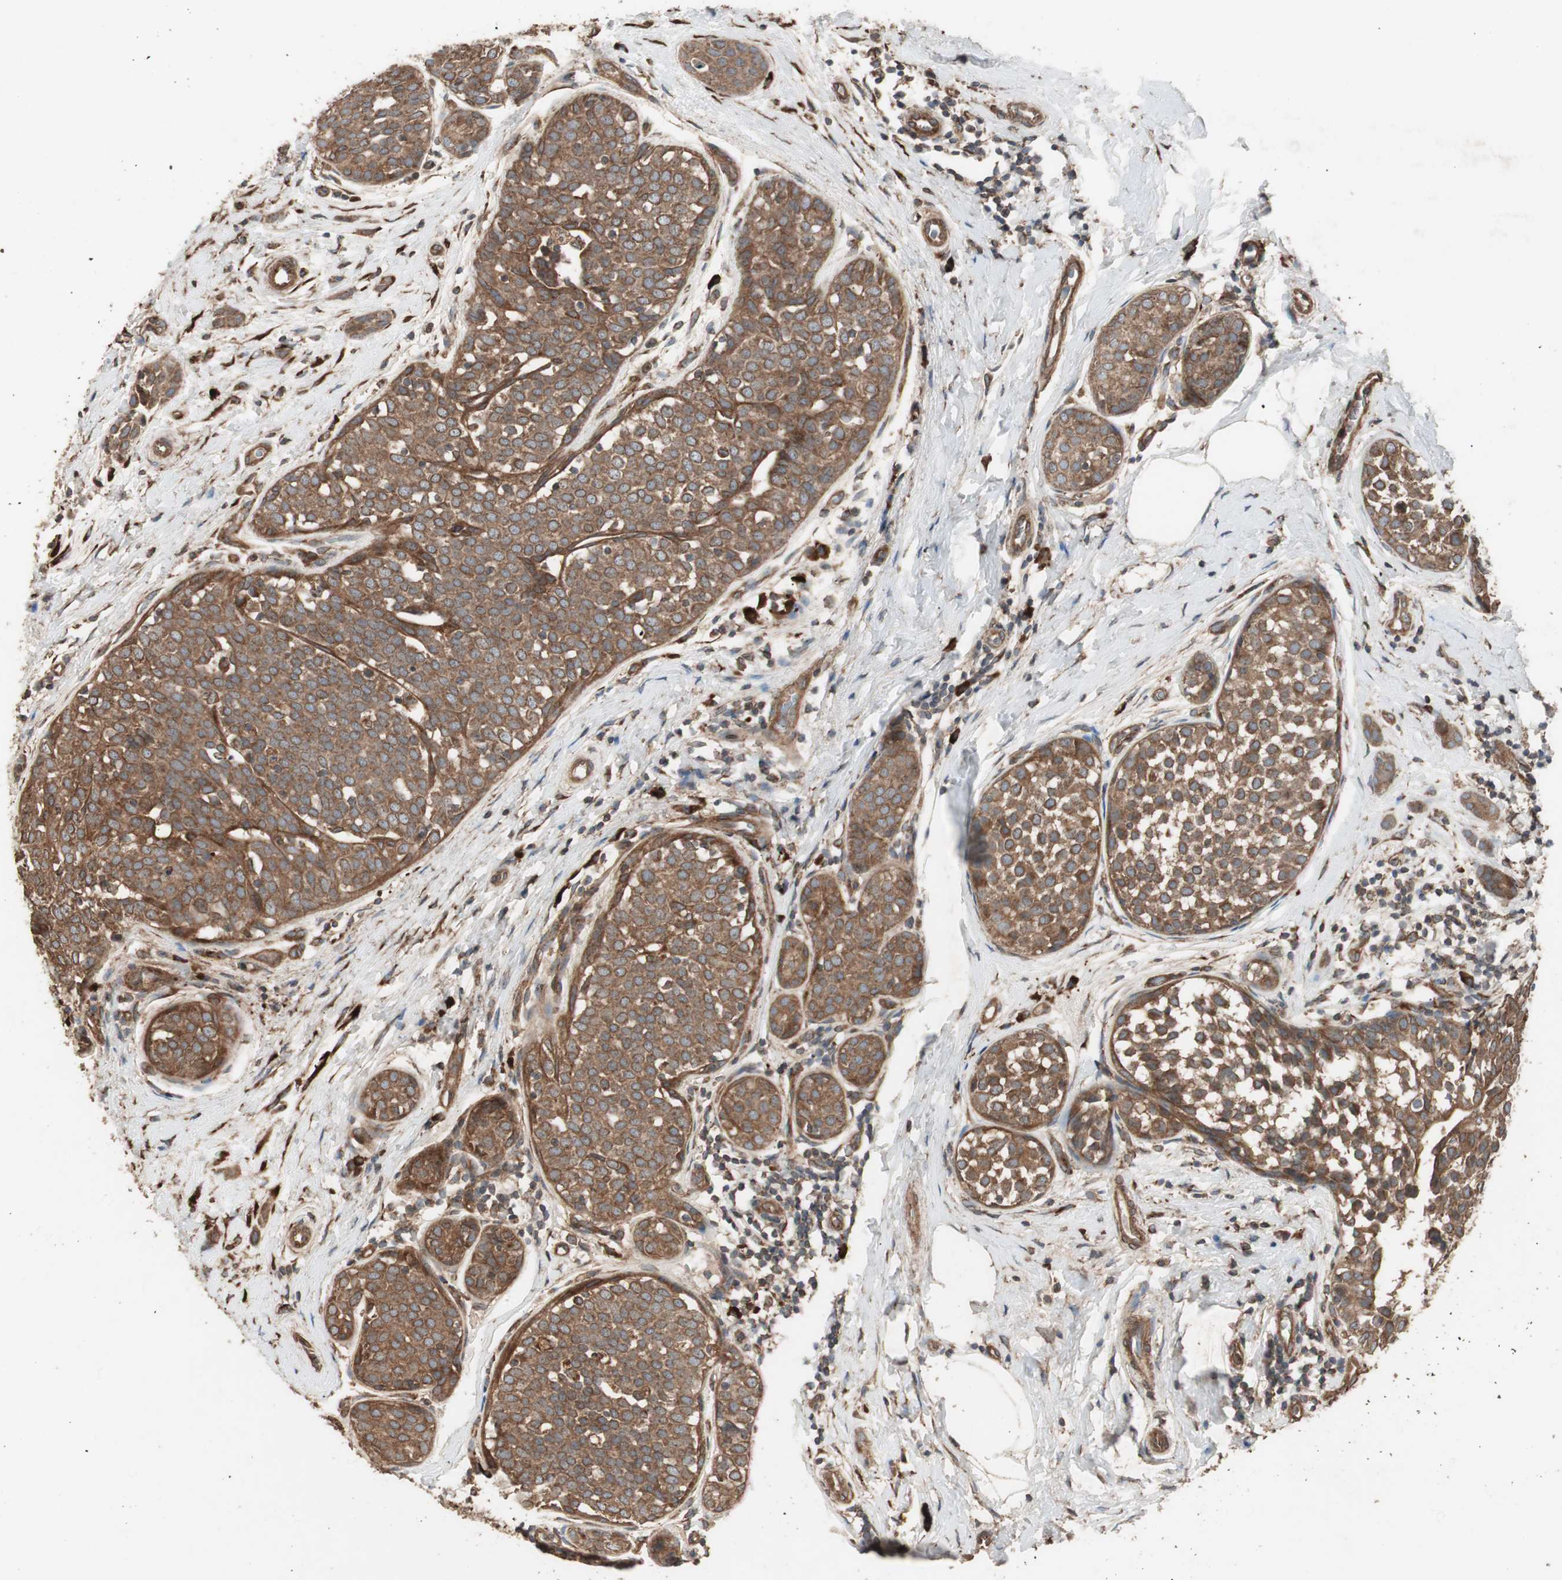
{"staining": {"intensity": "moderate", "quantity": ">75%", "location": "cytoplasmic/membranous"}, "tissue": "breast cancer", "cell_type": "Tumor cells", "image_type": "cancer", "snomed": [{"axis": "morphology", "description": "Lobular carcinoma, in situ"}, {"axis": "morphology", "description": "Lobular carcinoma"}, {"axis": "topography", "description": "Breast"}], "caption": "Immunohistochemical staining of breast cancer (lobular carcinoma in situ) displays medium levels of moderate cytoplasmic/membranous protein expression in about >75% of tumor cells.", "gene": "LZTS1", "patient": {"sex": "female", "age": 41}}